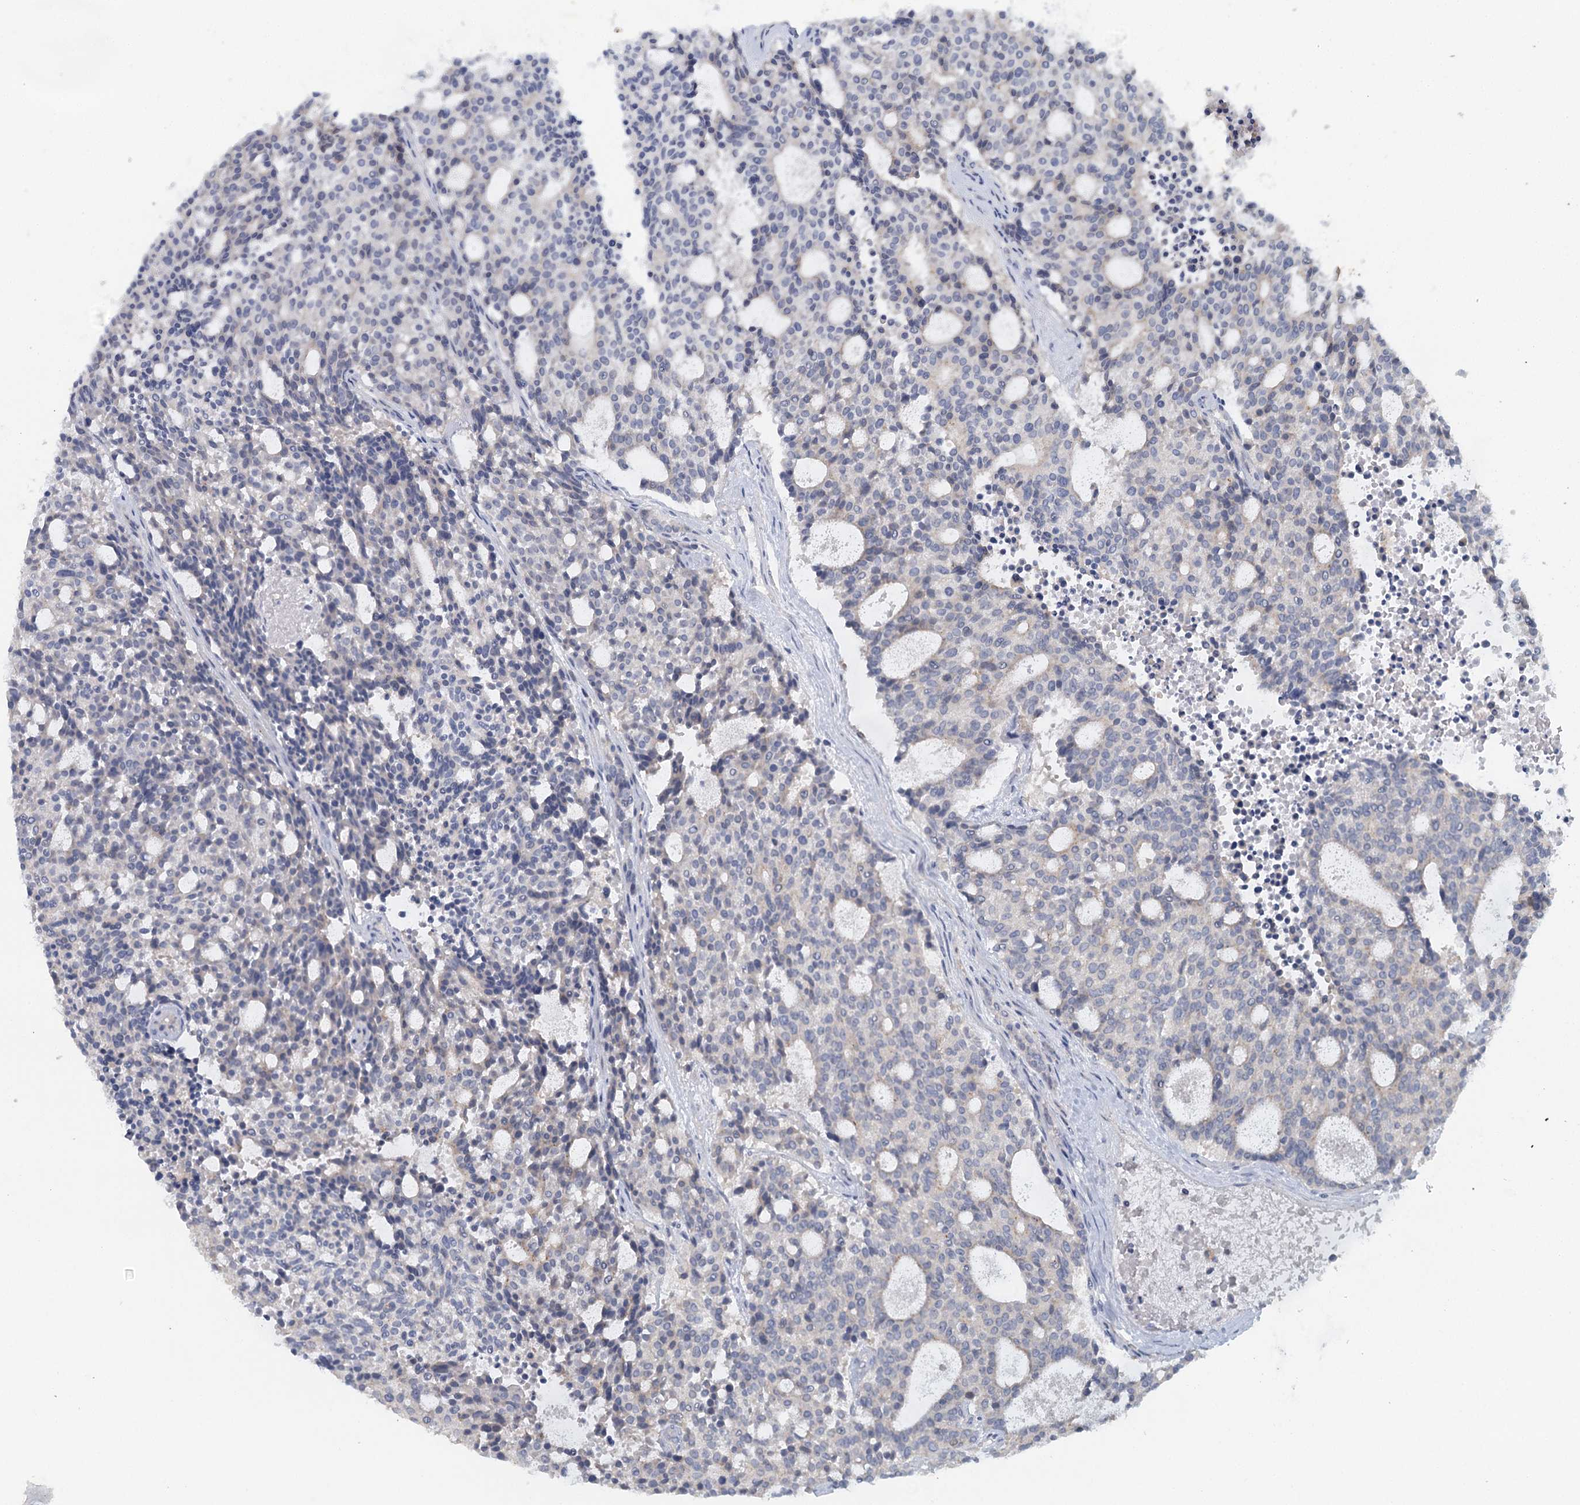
{"staining": {"intensity": "negative", "quantity": "none", "location": "none"}, "tissue": "carcinoid", "cell_type": "Tumor cells", "image_type": "cancer", "snomed": [{"axis": "morphology", "description": "Carcinoid, malignant, NOS"}, {"axis": "topography", "description": "Pancreas"}], "caption": "Protein analysis of carcinoid (malignant) demonstrates no significant expression in tumor cells.", "gene": "MYO7B", "patient": {"sex": "female", "age": 54}}